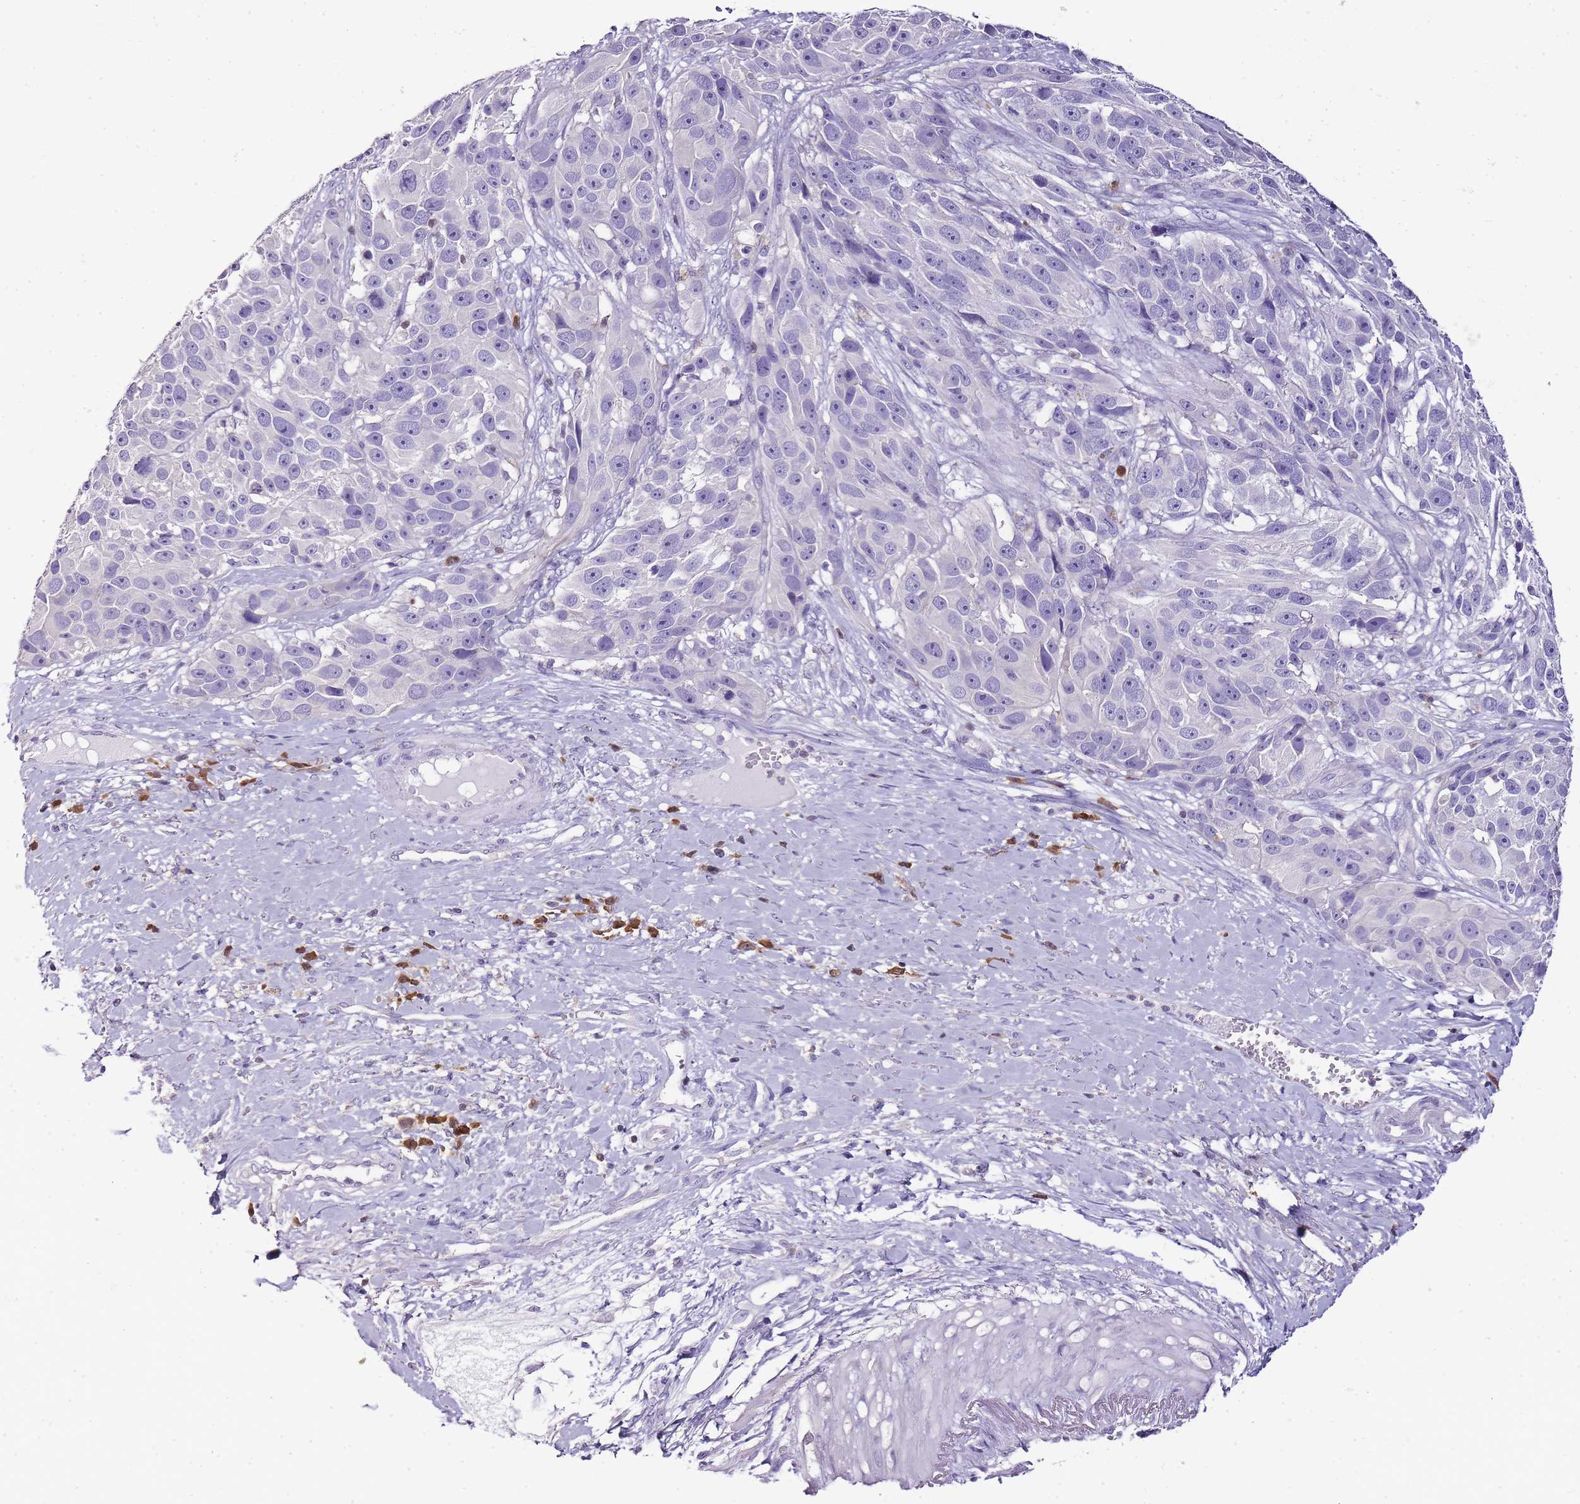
{"staining": {"intensity": "negative", "quantity": "none", "location": "none"}, "tissue": "melanoma", "cell_type": "Tumor cells", "image_type": "cancer", "snomed": [{"axis": "morphology", "description": "Malignant melanoma, NOS"}, {"axis": "topography", "description": "Skin"}], "caption": "A high-resolution photomicrograph shows immunohistochemistry staining of melanoma, which displays no significant staining in tumor cells.", "gene": "ZBP1", "patient": {"sex": "male", "age": 84}}